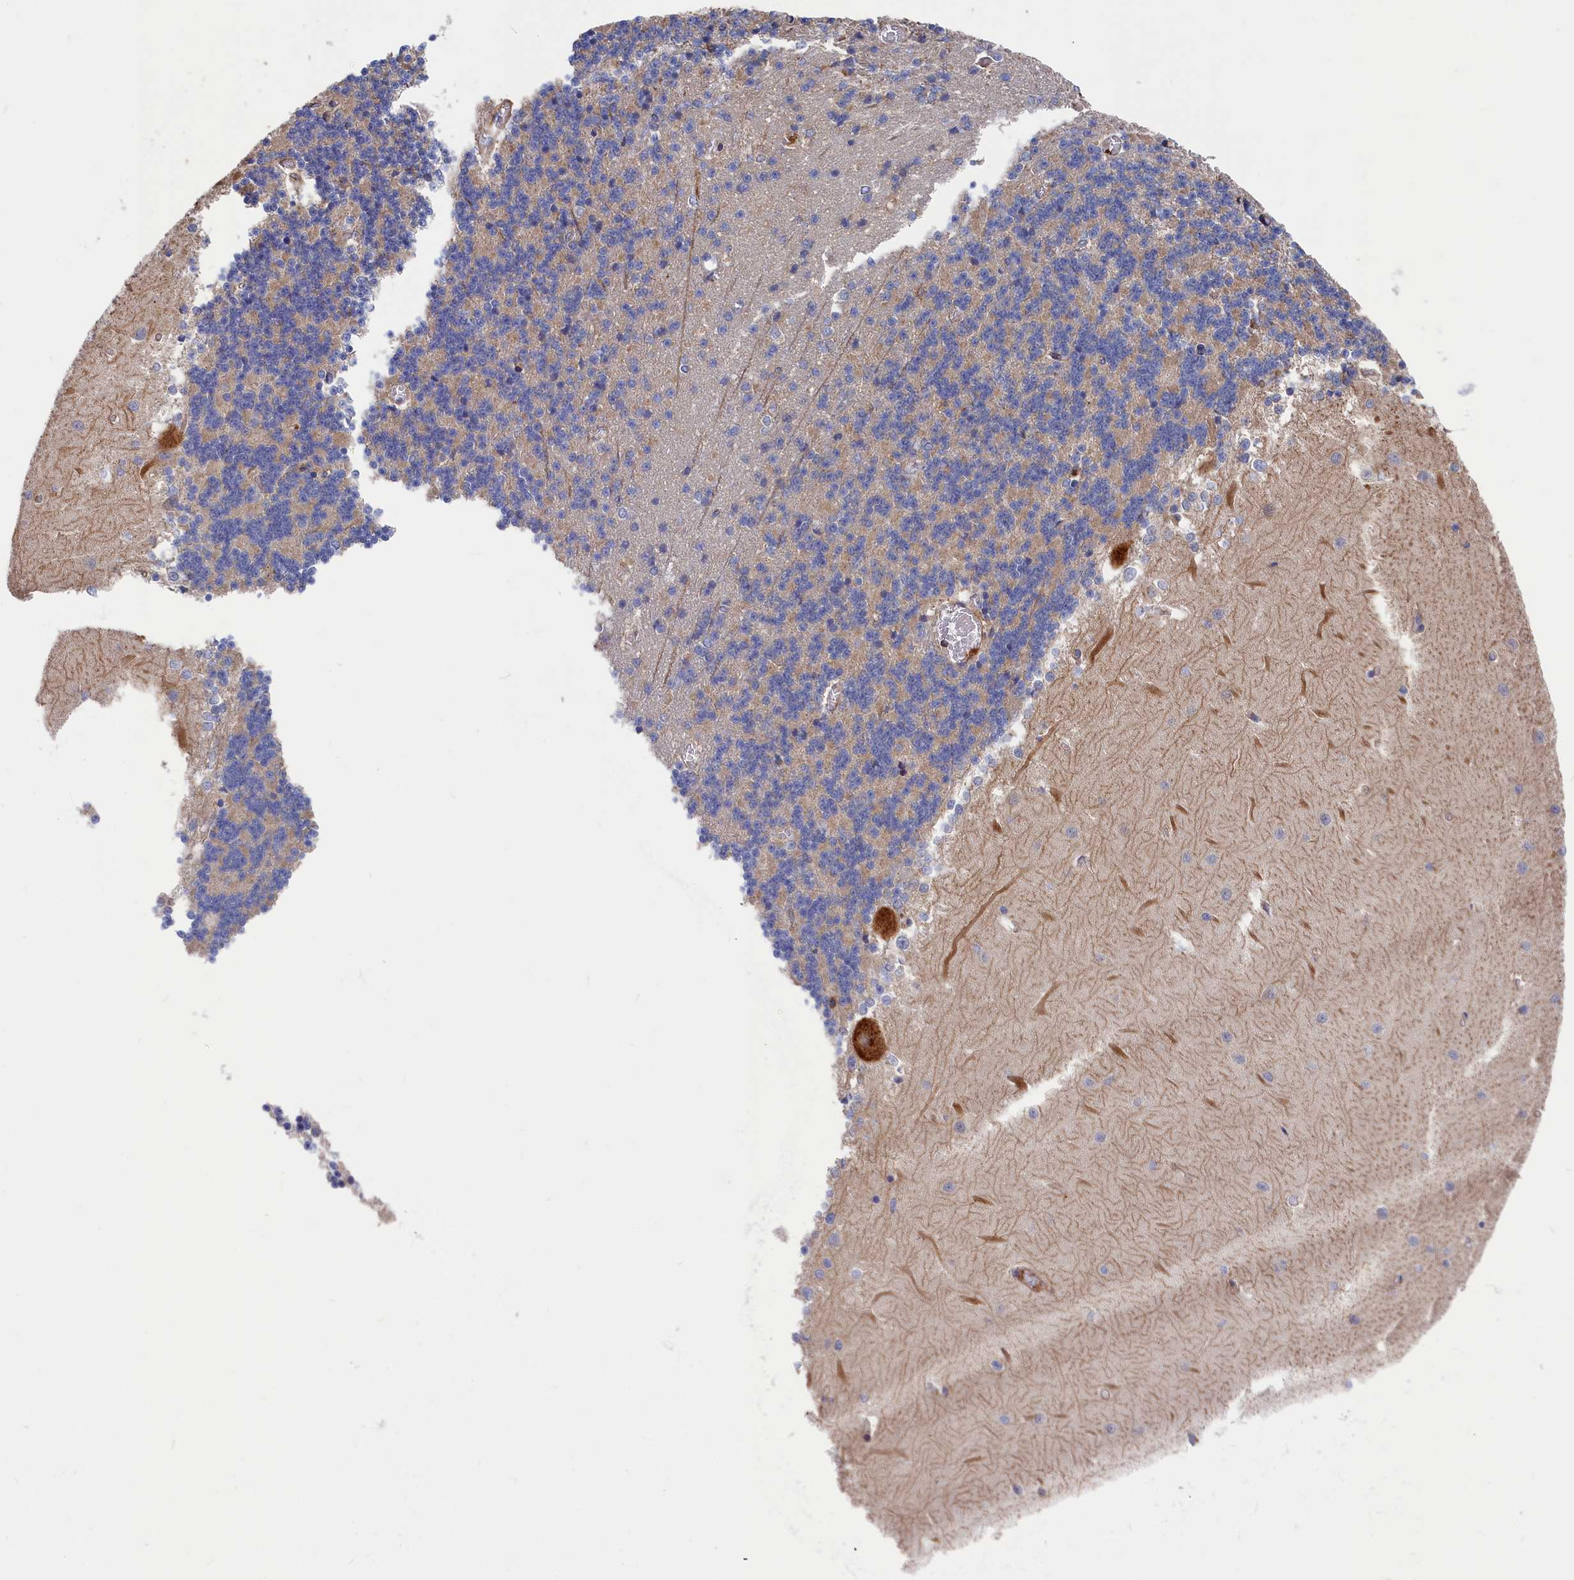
{"staining": {"intensity": "negative", "quantity": "none", "location": "none"}, "tissue": "cerebellum", "cell_type": "Cells in granular layer", "image_type": "normal", "snomed": [{"axis": "morphology", "description": "Normal tissue, NOS"}, {"axis": "topography", "description": "Cerebellum"}], "caption": "Immunohistochemistry (IHC) histopathology image of normal cerebellum stained for a protein (brown), which demonstrates no positivity in cells in granular layer. (DAB immunohistochemistry visualized using brightfield microscopy, high magnification).", "gene": "LDHD", "patient": {"sex": "male", "age": 37}}